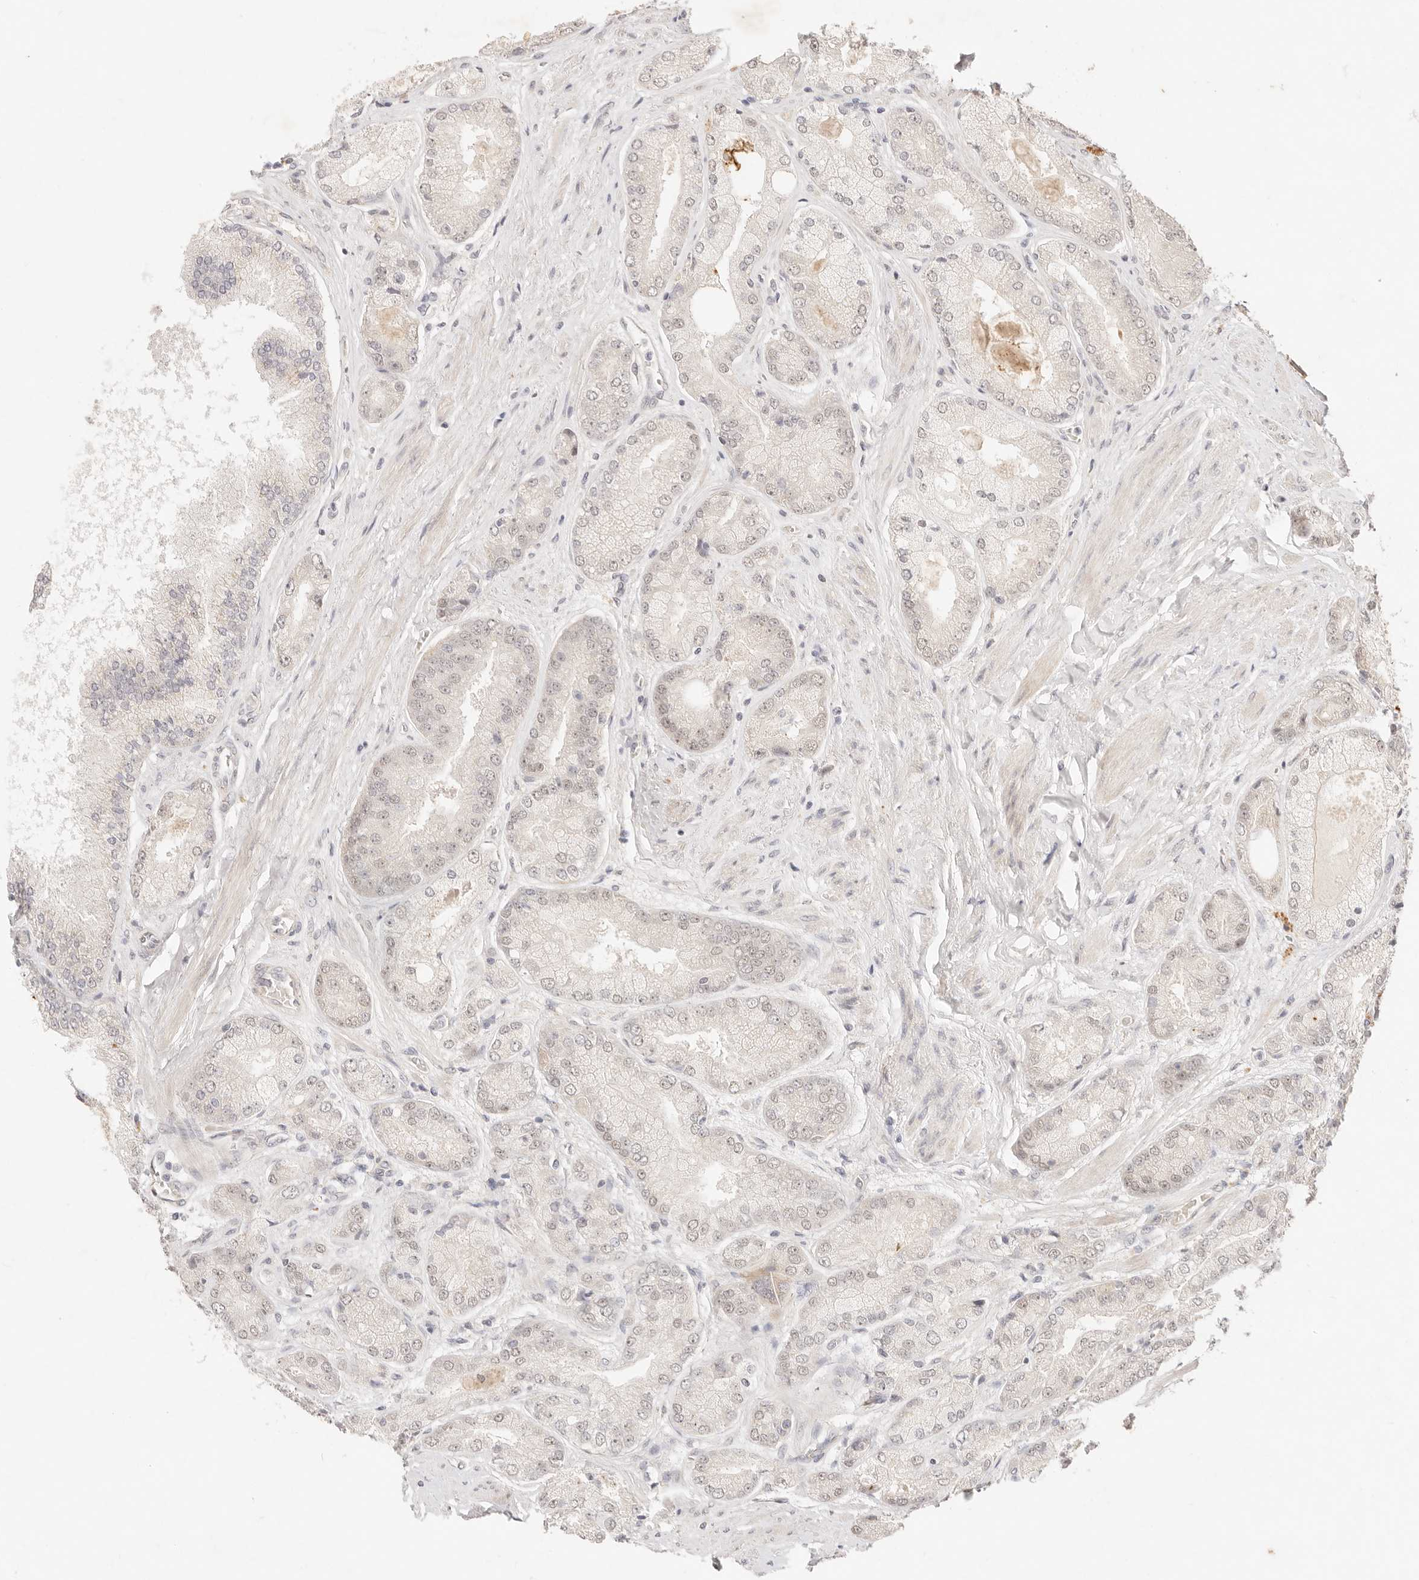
{"staining": {"intensity": "negative", "quantity": "none", "location": "none"}, "tissue": "prostate cancer", "cell_type": "Tumor cells", "image_type": "cancer", "snomed": [{"axis": "morphology", "description": "Adenocarcinoma, High grade"}, {"axis": "topography", "description": "Prostate"}], "caption": "An immunohistochemistry (IHC) micrograph of prostate cancer is shown. There is no staining in tumor cells of prostate cancer.", "gene": "GPR156", "patient": {"sex": "male", "age": 58}}